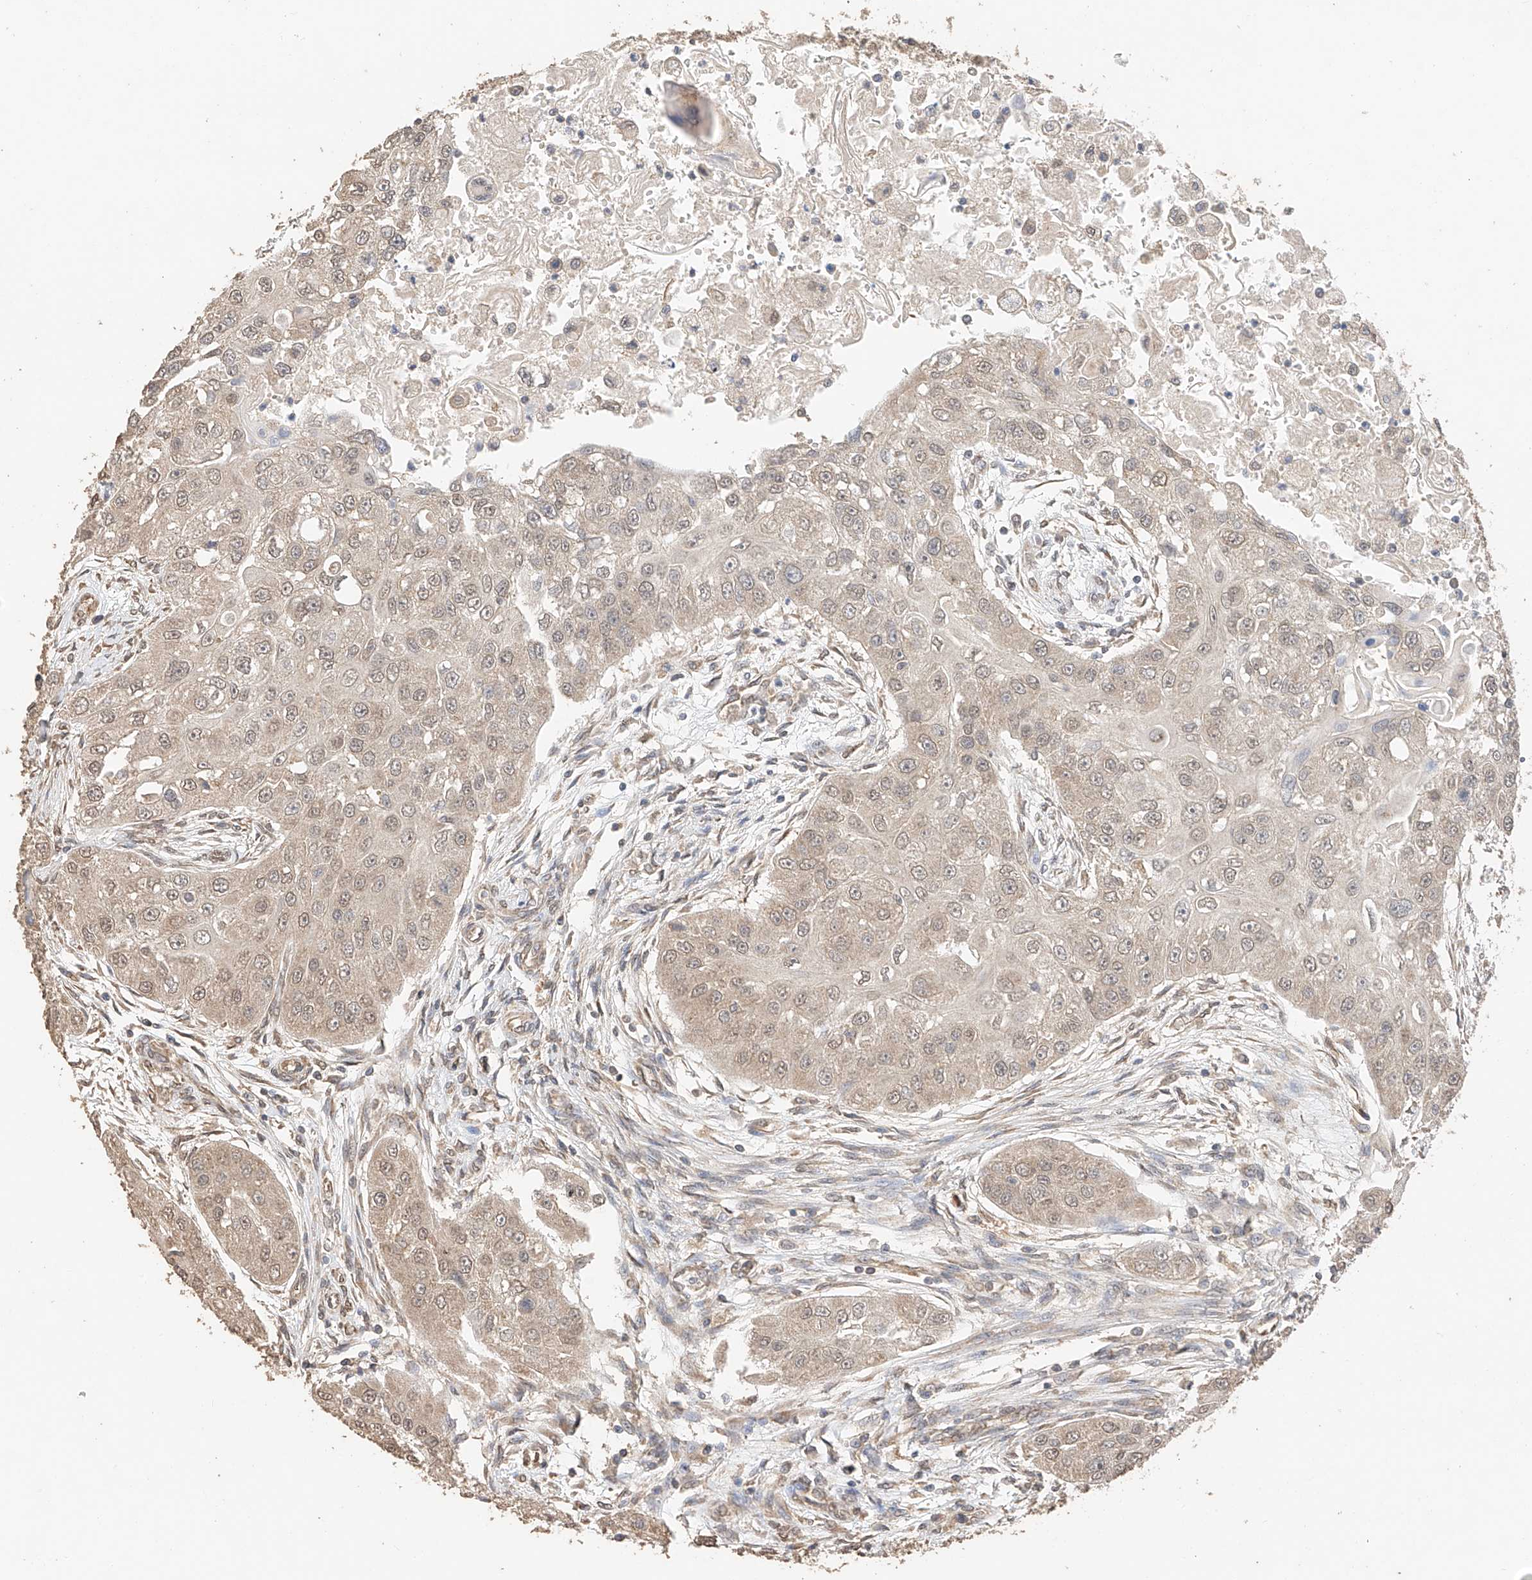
{"staining": {"intensity": "weak", "quantity": ">75%", "location": "cytoplasmic/membranous,nuclear"}, "tissue": "head and neck cancer", "cell_type": "Tumor cells", "image_type": "cancer", "snomed": [{"axis": "morphology", "description": "Normal tissue, NOS"}, {"axis": "morphology", "description": "Squamous cell carcinoma, NOS"}, {"axis": "topography", "description": "Skeletal muscle"}, {"axis": "topography", "description": "Head-Neck"}], "caption": "The immunohistochemical stain shows weak cytoplasmic/membranous and nuclear staining in tumor cells of head and neck cancer (squamous cell carcinoma) tissue. (IHC, brightfield microscopy, high magnification).", "gene": "IL22RA2", "patient": {"sex": "male", "age": 51}}